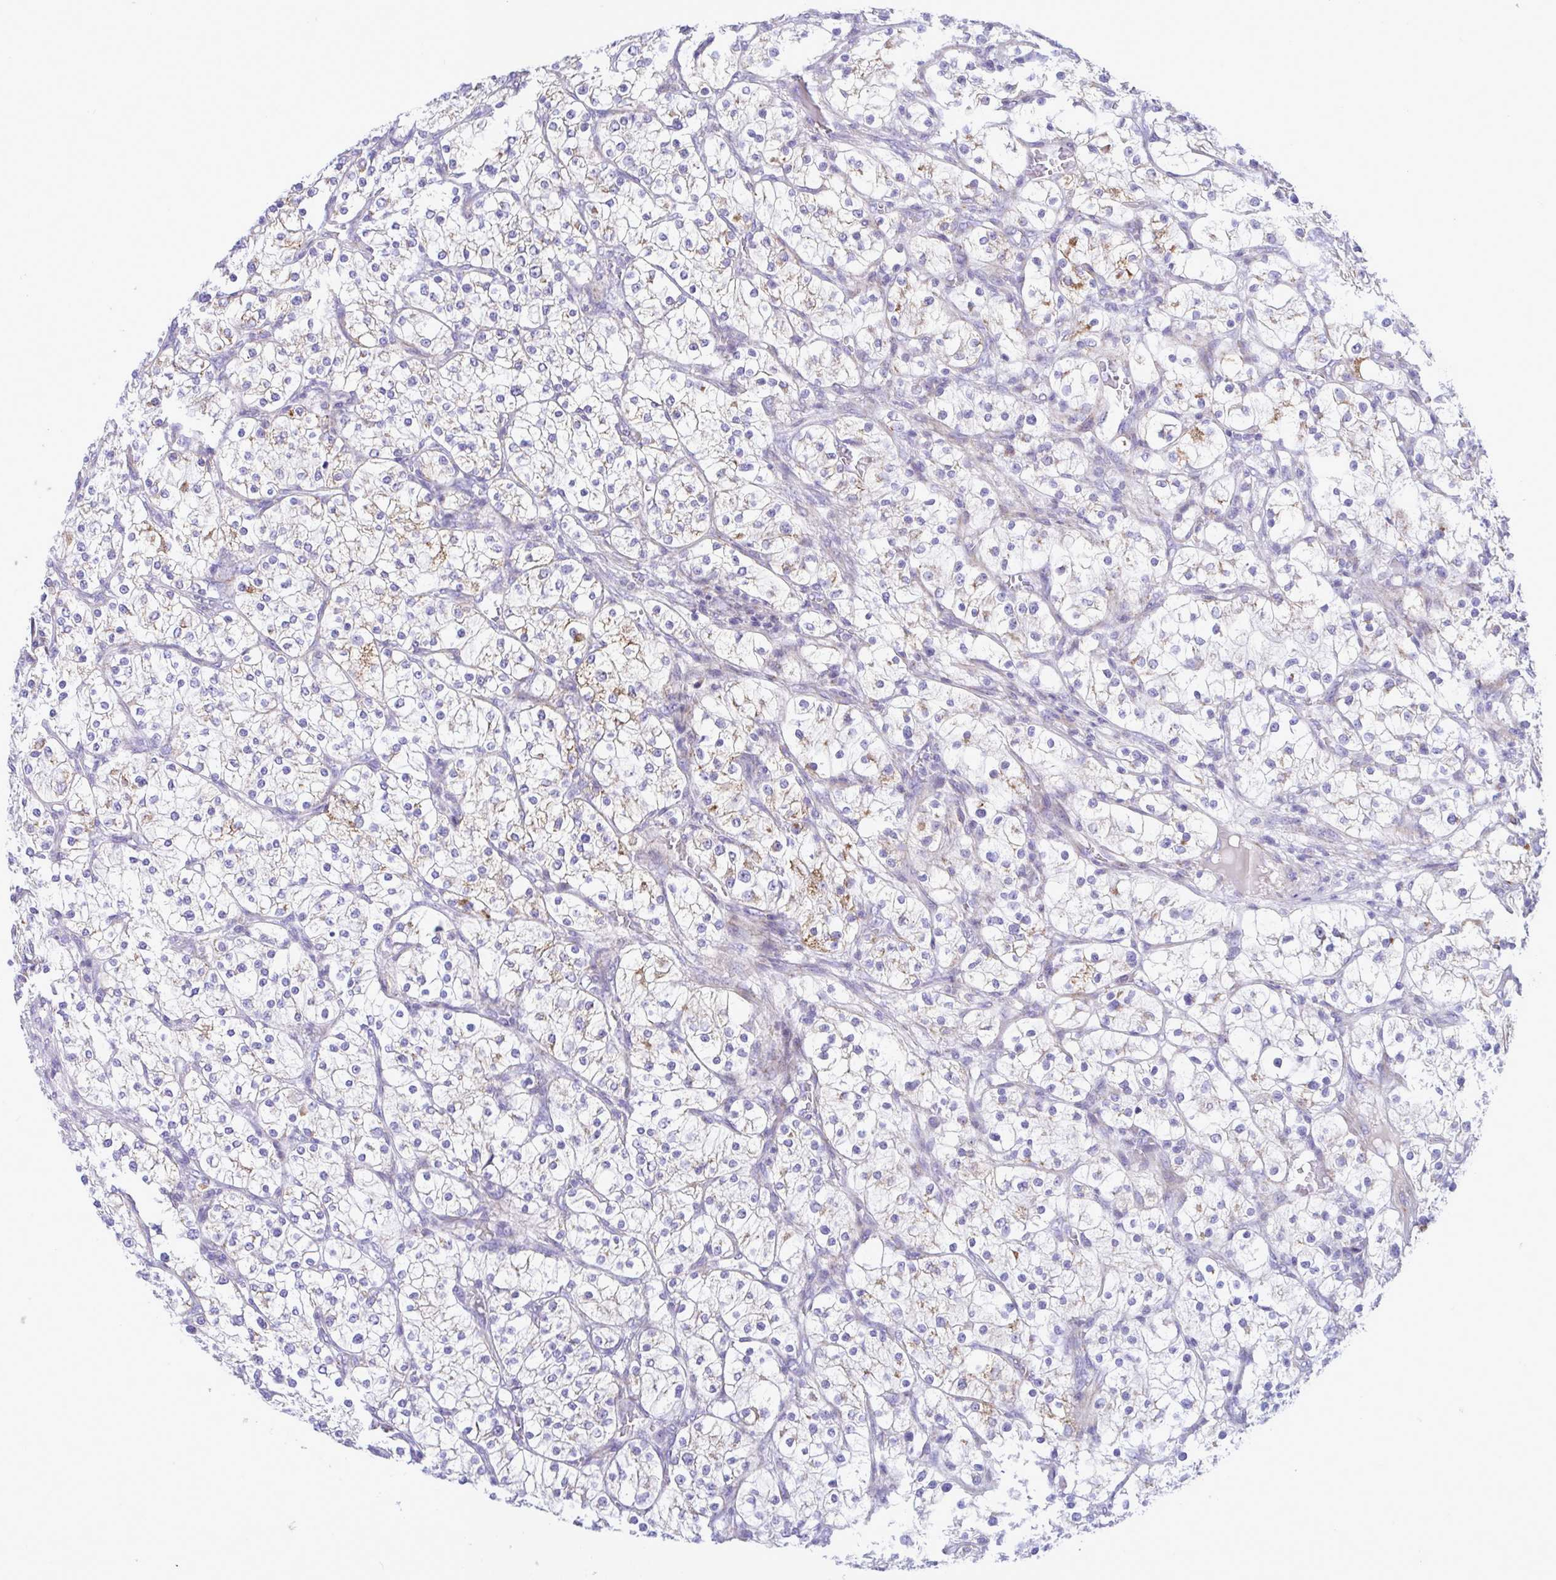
{"staining": {"intensity": "moderate", "quantity": "<25%", "location": "cytoplasmic/membranous"}, "tissue": "renal cancer", "cell_type": "Tumor cells", "image_type": "cancer", "snomed": [{"axis": "morphology", "description": "Adenocarcinoma, NOS"}, {"axis": "topography", "description": "Kidney"}], "caption": "Immunohistochemical staining of adenocarcinoma (renal) demonstrates moderate cytoplasmic/membranous protein expression in about <25% of tumor cells. (DAB (3,3'-diaminobenzidine) IHC with brightfield microscopy, high magnification).", "gene": "DTX3", "patient": {"sex": "male", "age": 80}}